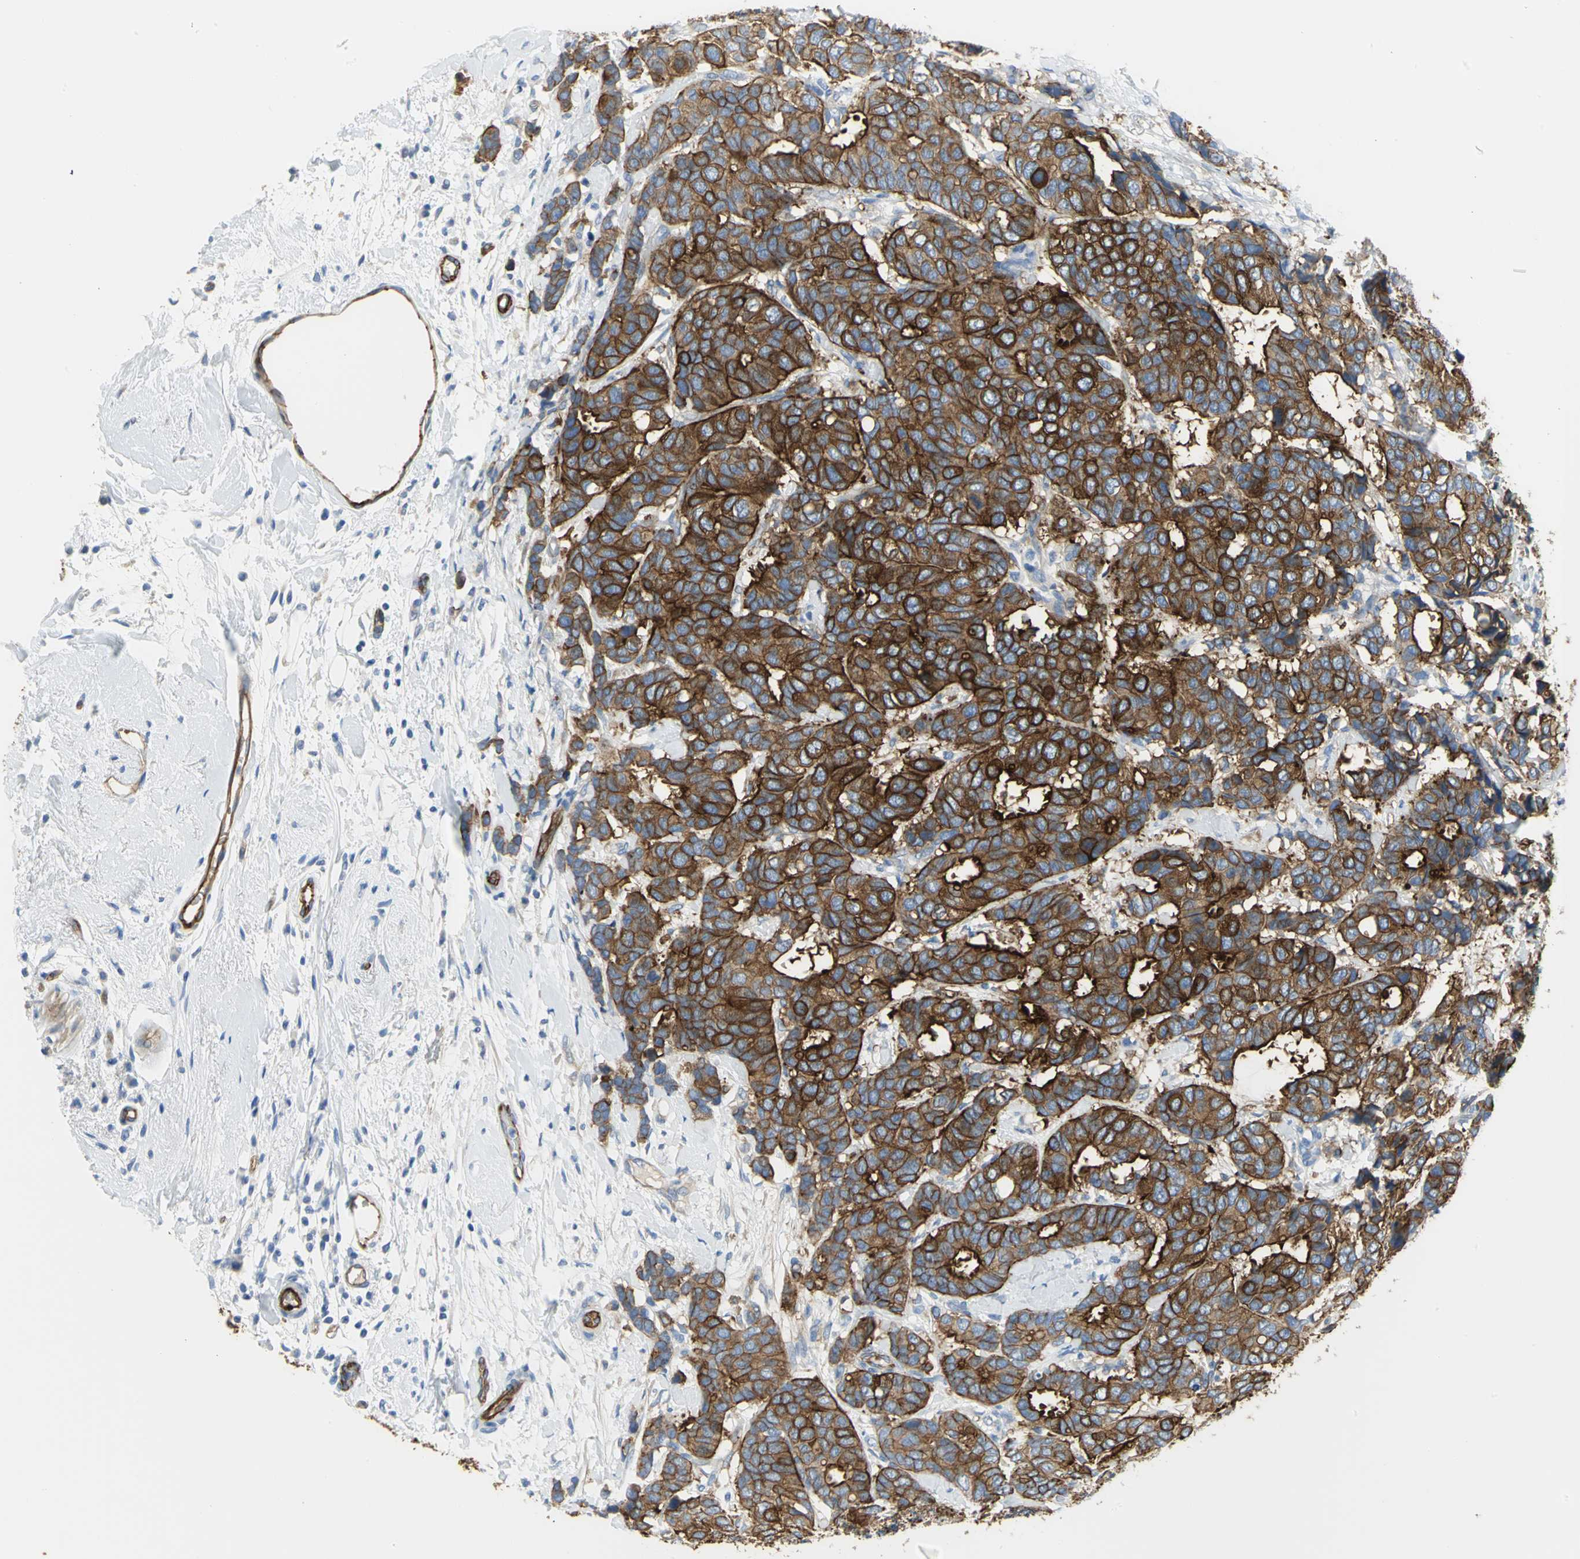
{"staining": {"intensity": "strong", "quantity": ">75%", "location": "cytoplasmic/membranous"}, "tissue": "breast cancer", "cell_type": "Tumor cells", "image_type": "cancer", "snomed": [{"axis": "morphology", "description": "Duct carcinoma"}, {"axis": "topography", "description": "Breast"}], "caption": "Strong cytoplasmic/membranous positivity is present in approximately >75% of tumor cells in invasive ductal carcinoma (breast). The staining was performed using DAB (3,3'-diaminobenzidine), with brown indicating positive protein expression. Nuclei are stained blue with hematoxylin.", "gene": "FLNB", "patient": {"sex": "female", "age": 87}}